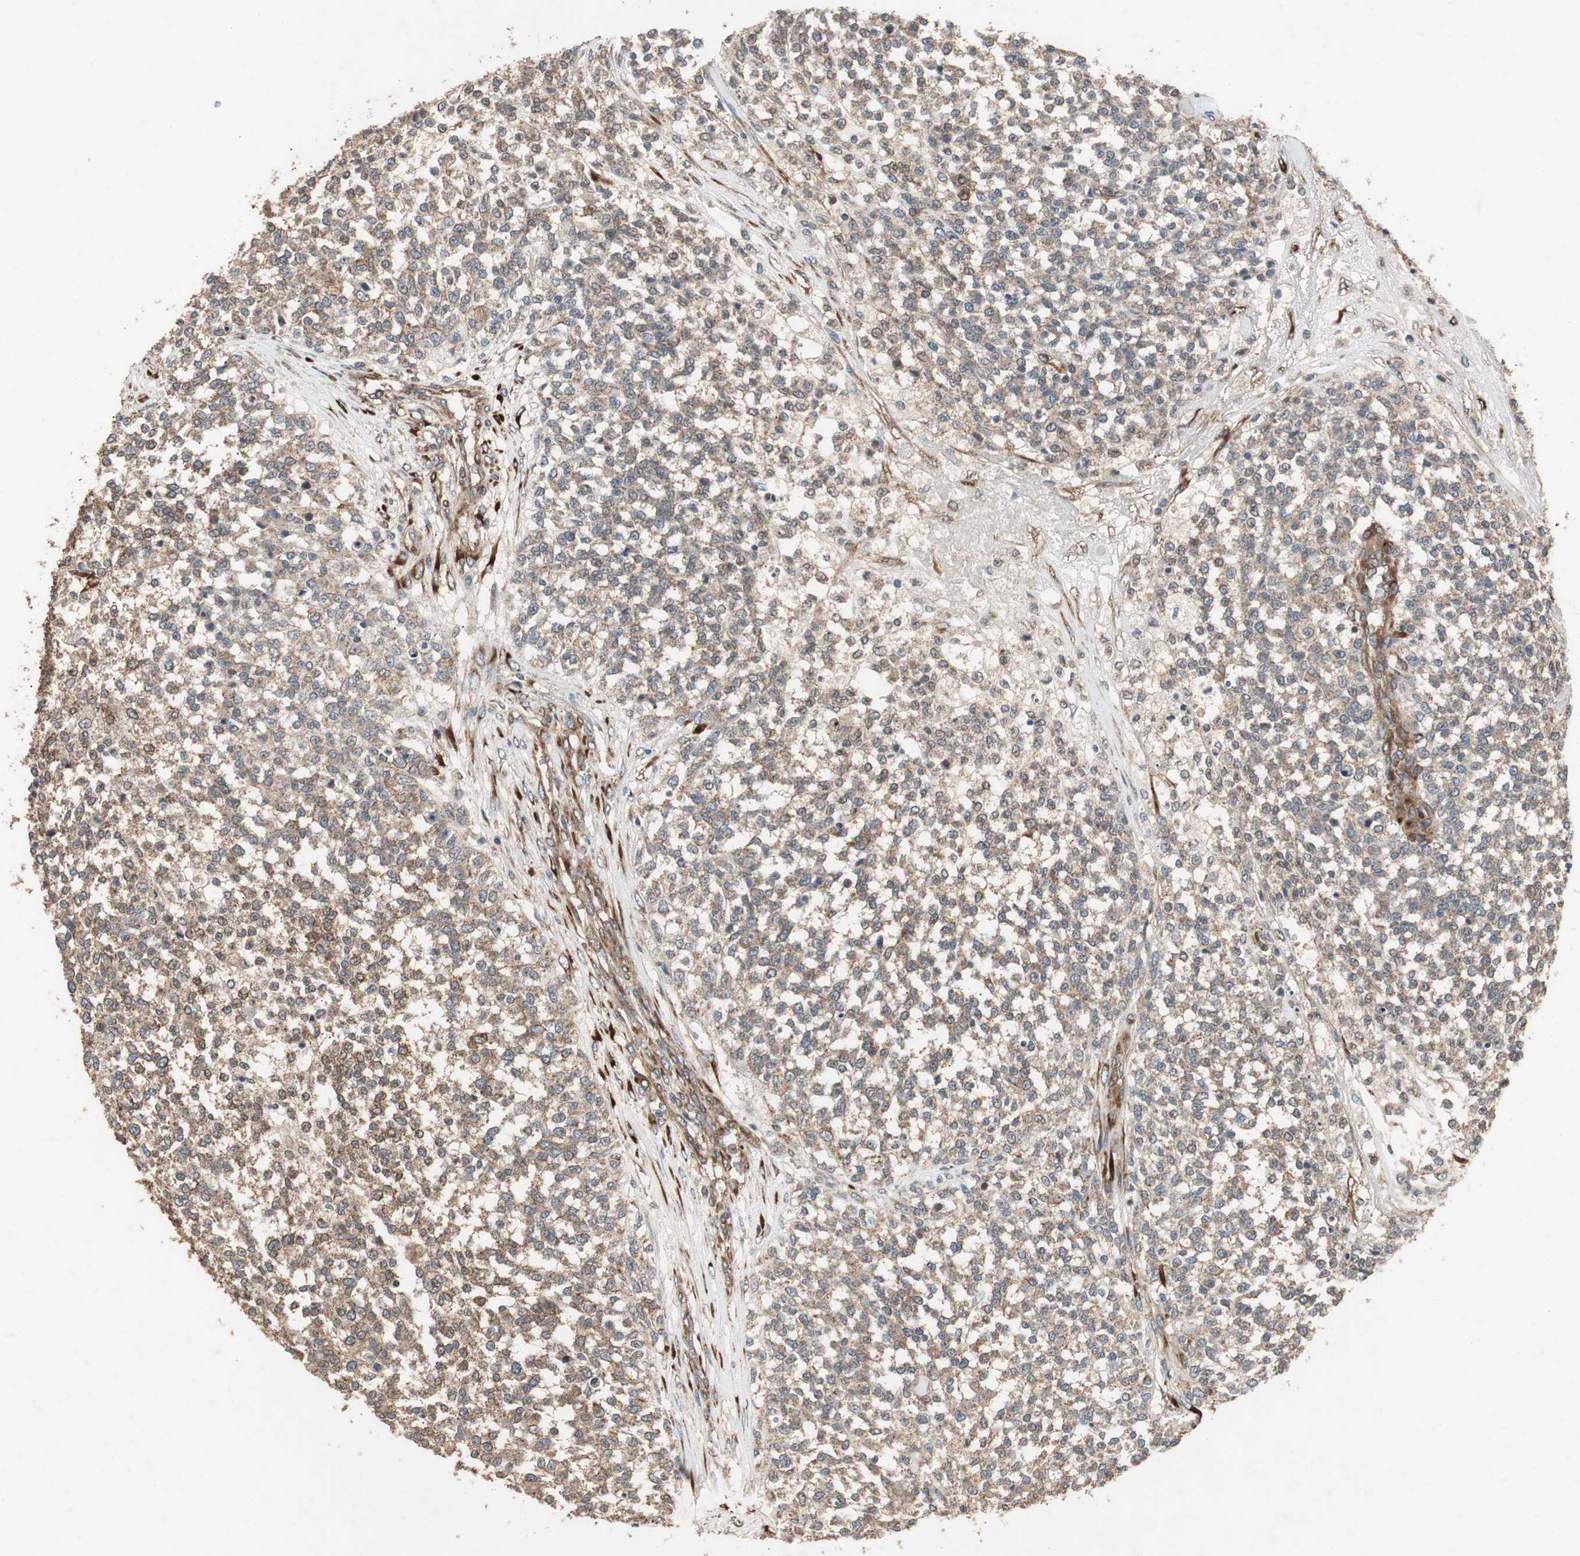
{"staining": {"intensity": "moderate", "quantity": ">75%", "location": "cytoplasmic/membranous"}, "tissue": "testis cancer", "cell_type": "Tumor cells", "image_type": "cancer", "snomed": [{"axis": "morphology", "description": "Seminoma, NOS"}, {"axis": "topography", "description": "Testis"}], "caption": "Protein expression analysis of testis cancer reveals moderate cytoplasmic/membranous positivity in approximately >75% of tumor cells. Immunohistochemistry stains the protein in brown and the nuclei are stained blue.", "gene": "LZTS1", "patient": {"sex": "male", "age": 59}}